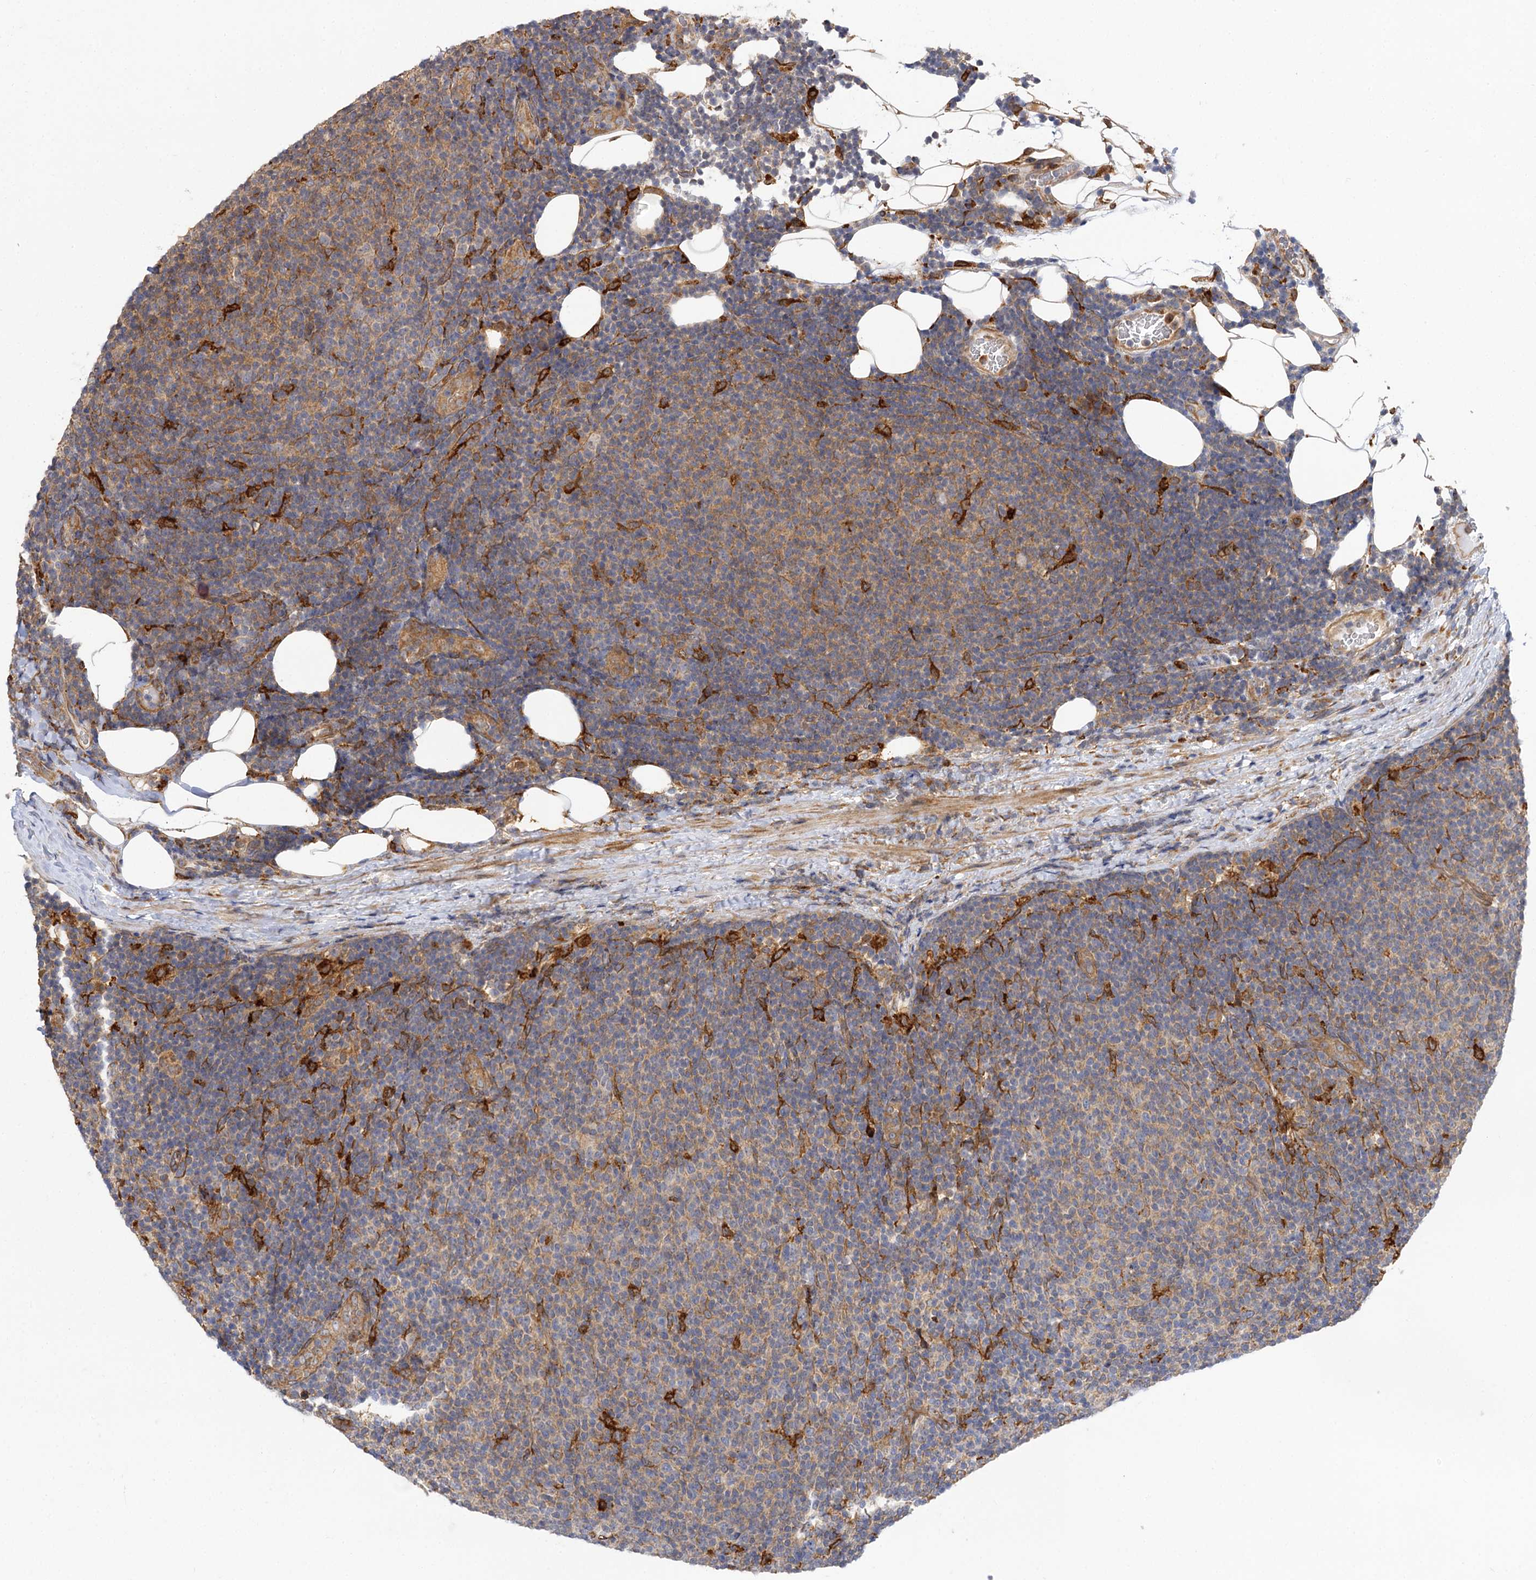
{"staining": {"intensity": "weak", "quantity": "25%-75%", "location": "cytoplasmic/membranous"}, "tissue": "lymphoma", "cell_type": "Tumor cells", "image_type": "cancer", "snomed": [{"axis": "morphology", "description": "Malignant lymphoma, non-Hodgkin's type, Low grade"}, {"axis": "topography", "description": "Lymph node"}], "caption": "A high-resolution histopathology image shows immunohistochemistry (IHC) staining of low-grade malignant lymphoma, non-Hodgkin's type, which demonstrates weak cytoplasmic/membranous positivity in approximately 25%-75% of tumor cells.", "gene": "PPIP5K2", "patient": {"sex": "male", "age": 66}}